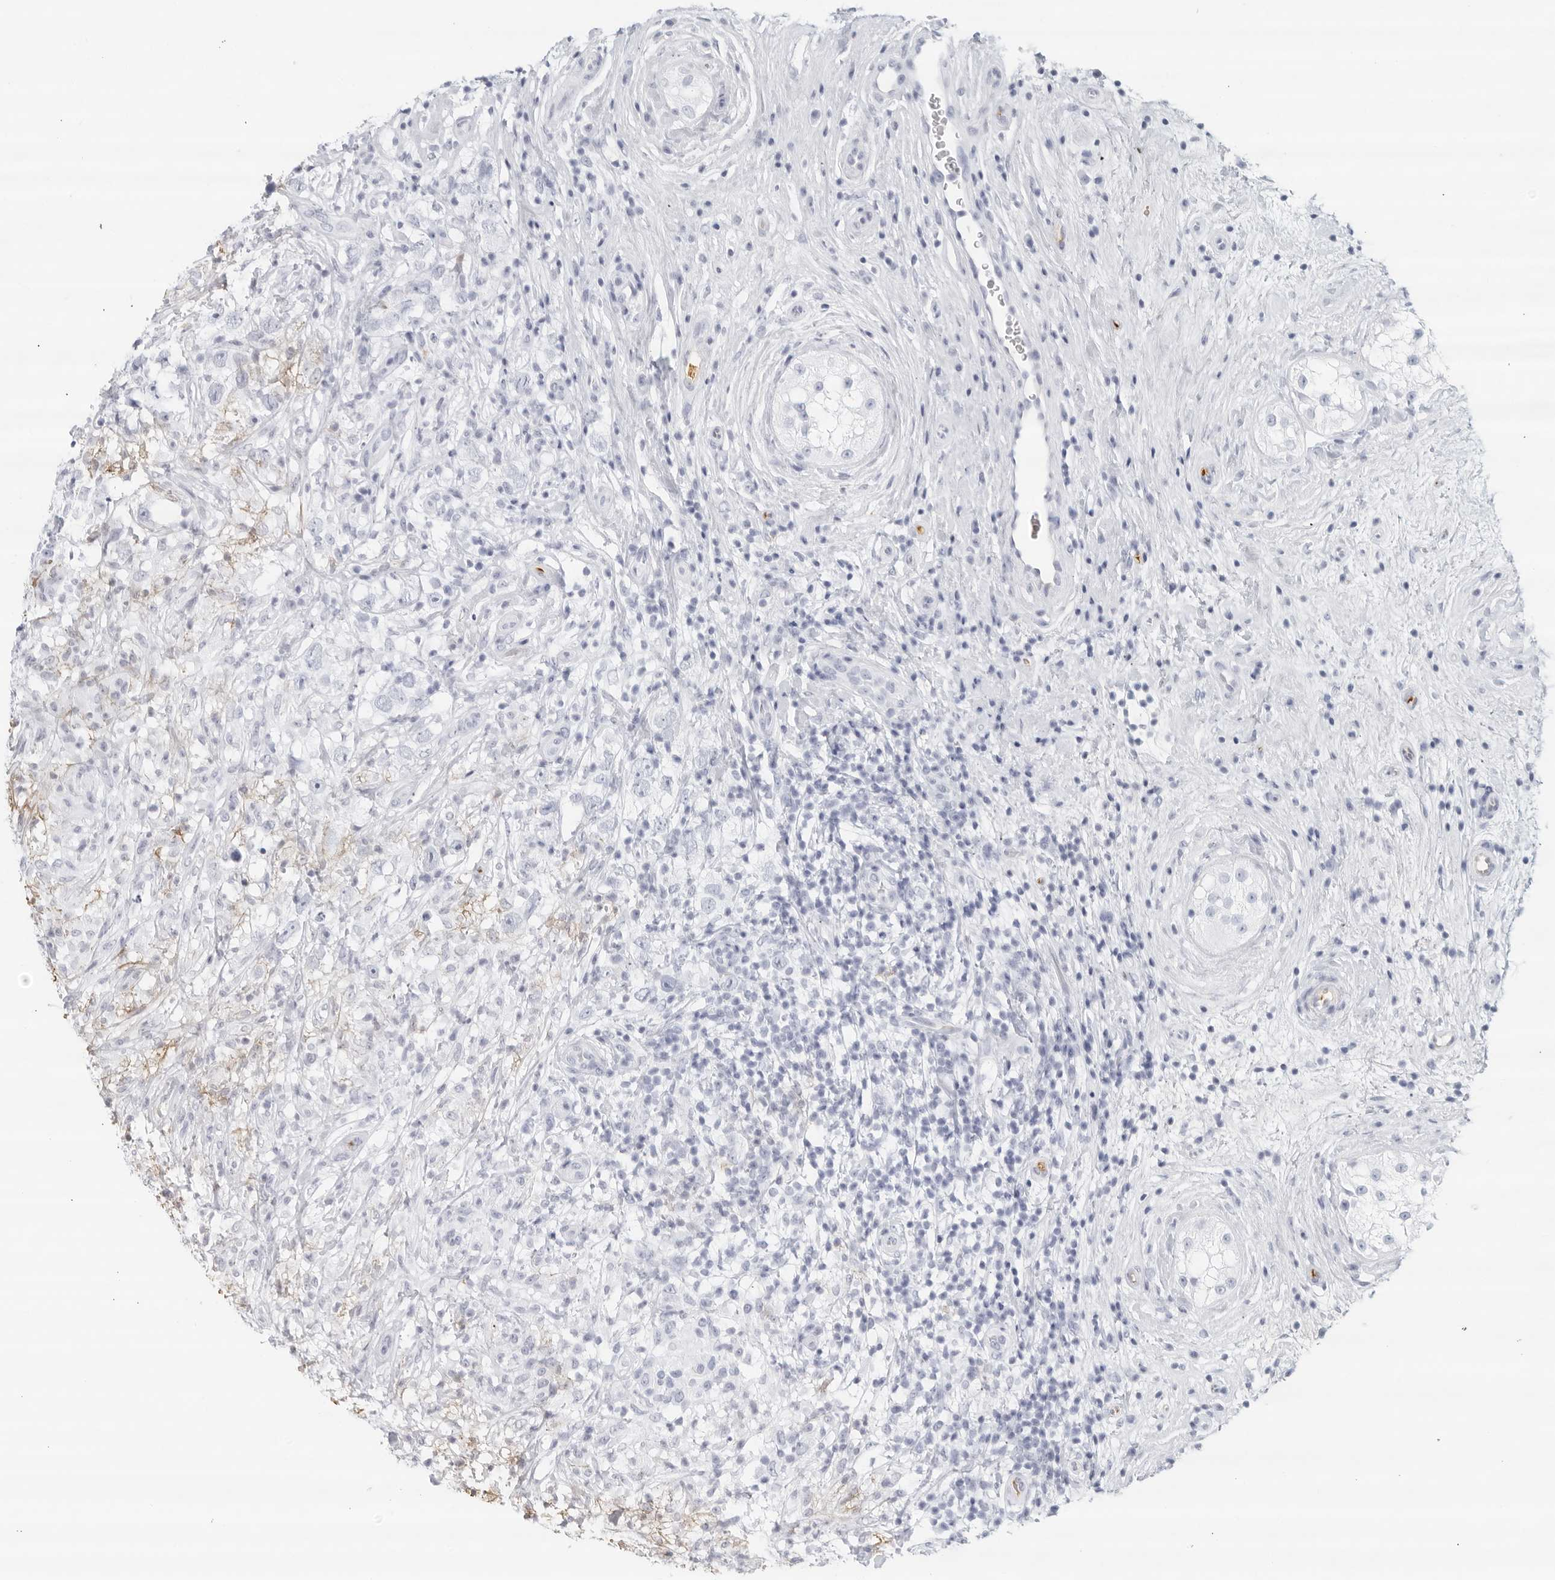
{"staining": {"intensity": "negative", "quantity": "none", "location": "none"}, "tissue": "testis cancer", "cell_type": "Tumor cells", "image_type": "cancer", "snomed": [{"axis": "morphology", "description": "Seminoma, NOS"}, {"axis": "topography", "description": "Testis"}], "caption": "Testis cancer (seminoma) was stained to show a protein in brown. There is no significant expression in tumor cells. (DAB IHC visualized using brightfield microscopy, high magnification).", "gene": "FGG", "patient": {"sex": "male", "age": 49}}